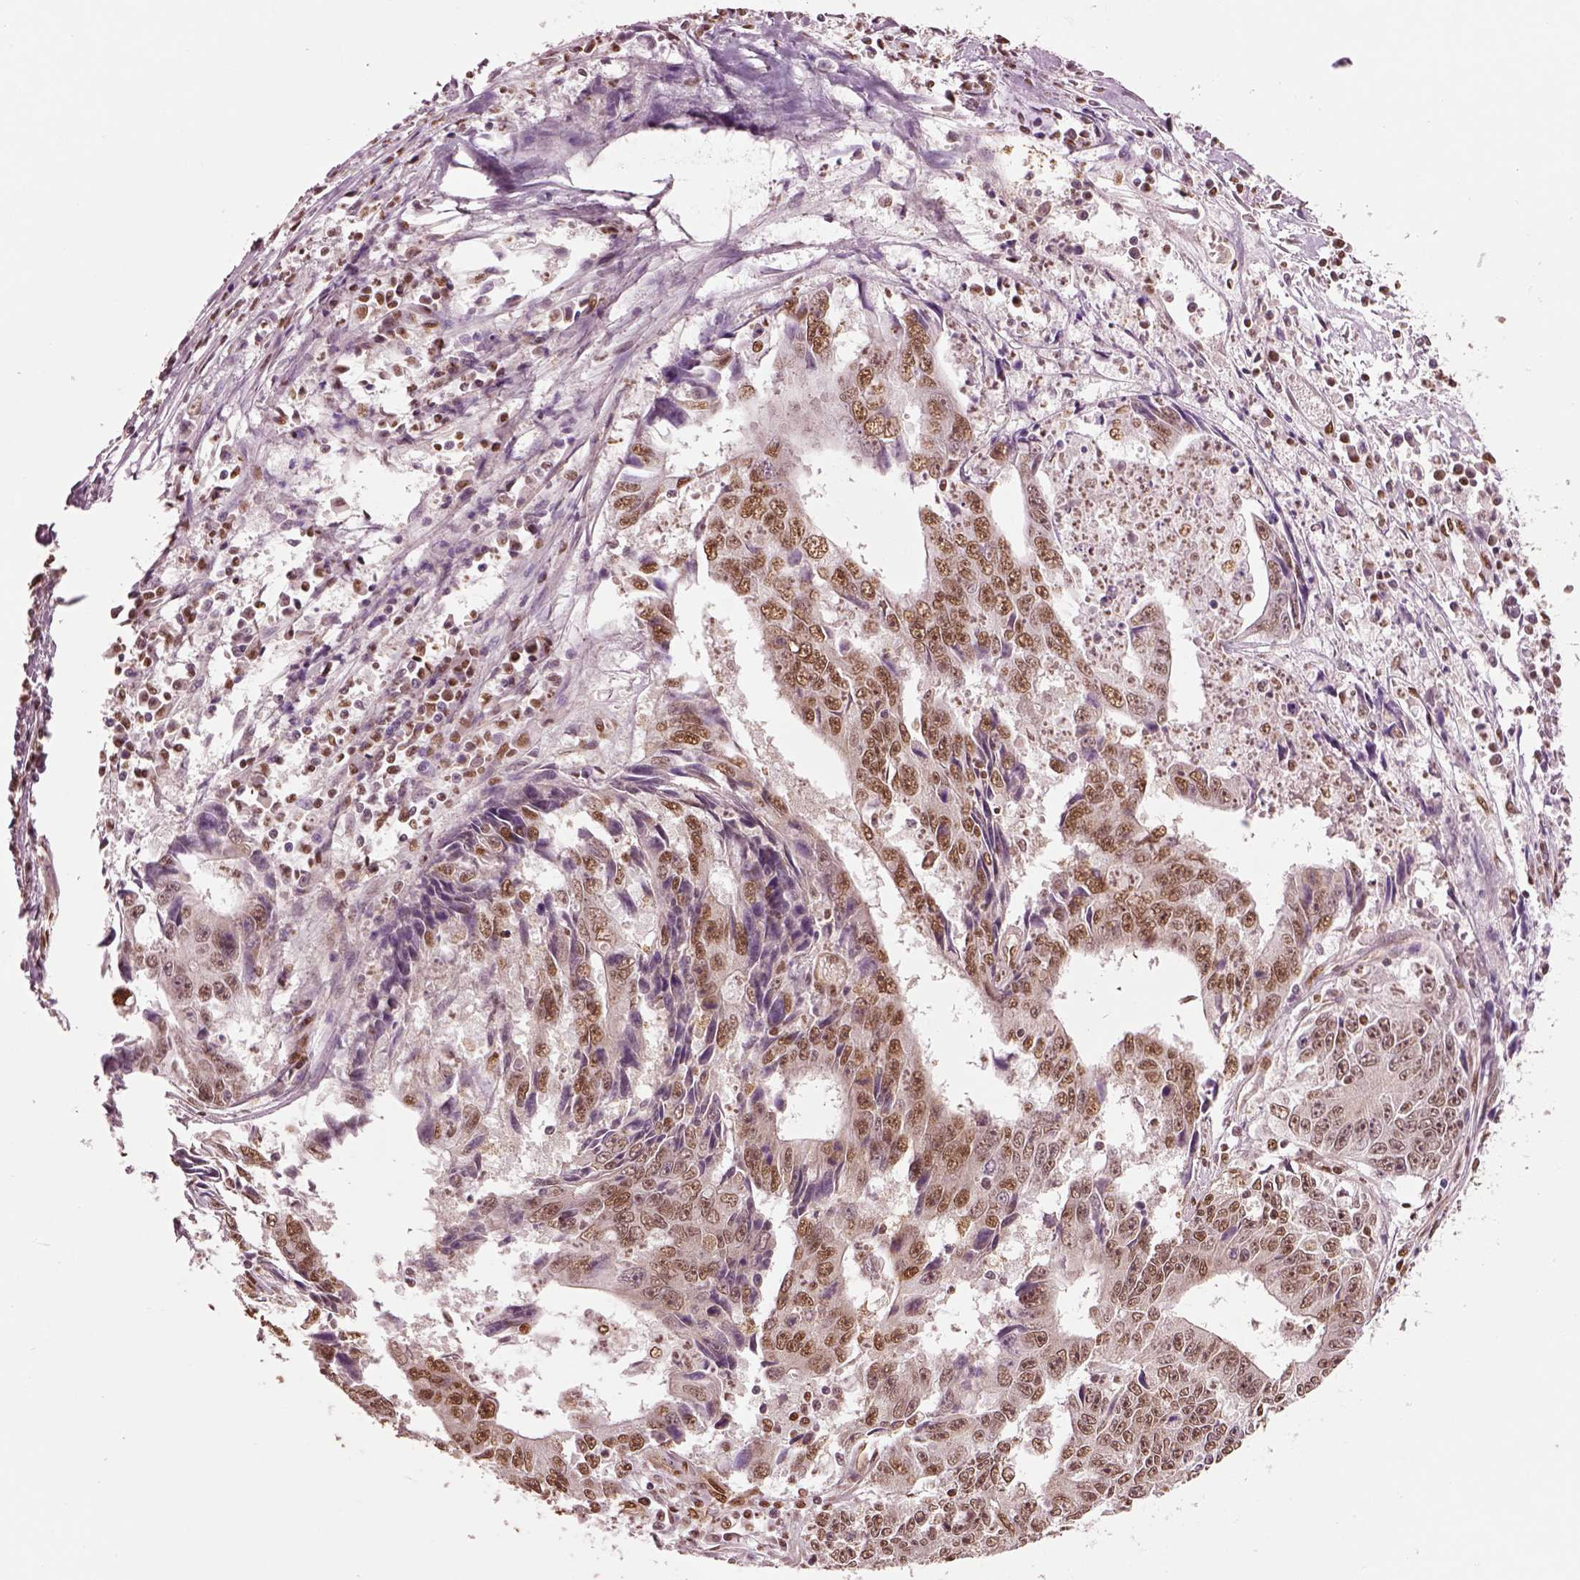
{"staining": {"intensity": "moderate", "quantity": ">75%", "location": "nuclear"}, "tissue": "liver cancer", "cell_type": "Tumor cells", "image_type": "cancer", "snomed": [{"axis": "morphology", "description": "Cholangiocarcinoma"}, {"axis": "topography", "description": "Liver"}], "caption": "Immunohistochemical staining of liver cancer exhibits medium levels of moderate nuclear protein staining in approximately >75% of tumor cells.", "gene": "DDX3X", "patient": {"sex": "male", "age": 65}}